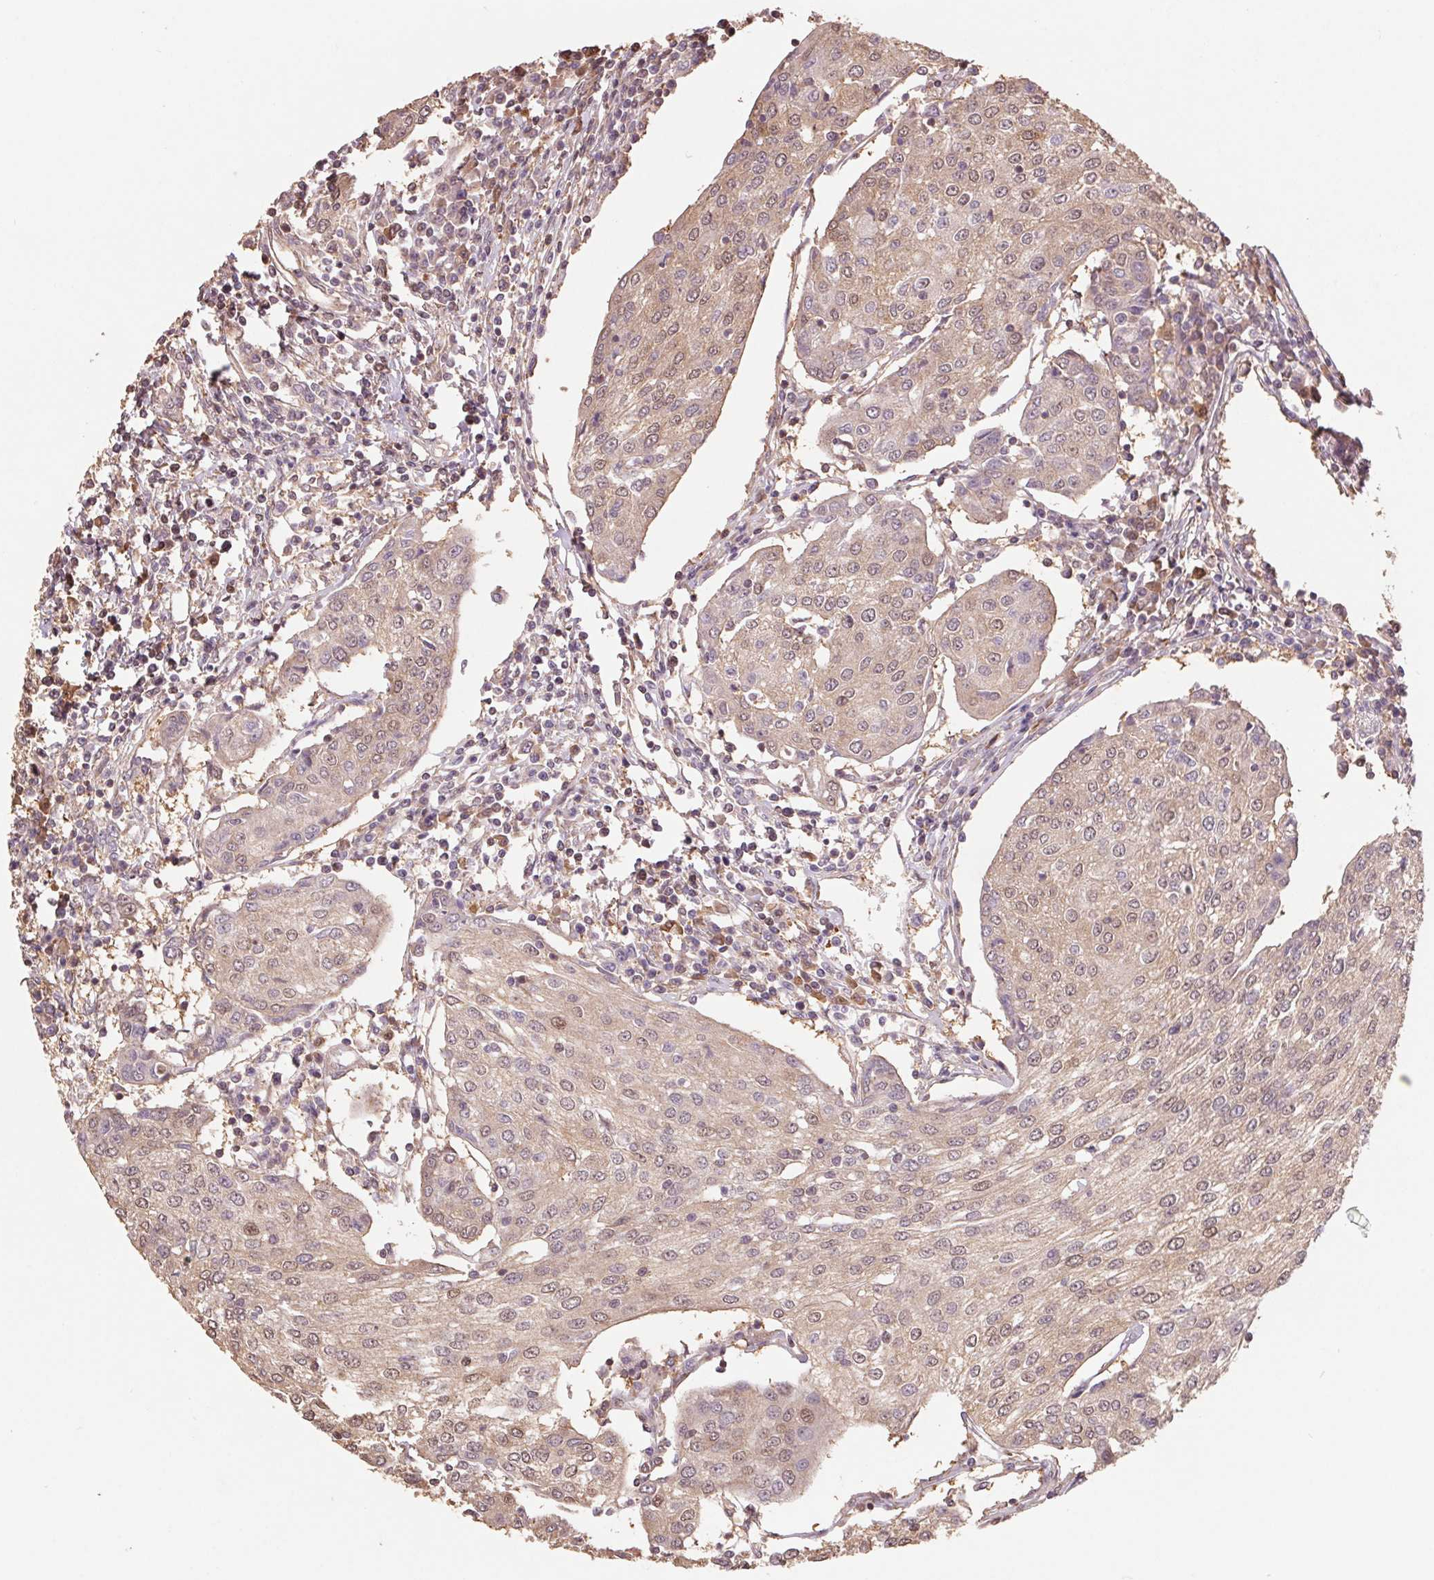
{"staining": {"intensity": "weak", "quantity": "25%-75%", "location": "cytoplasmic/membranous,nuclear"}, "tissue": "urothelial cancer", "cell_type": "Tumor cells", "image_type": "cancer", "snomed": [{"axis": "morphology", "description": "Urothelial carcinoma, High grade"}, {"axis": "topography", "description": "Urinary bladder"}], "caption": "Protein expression analysis of high-grade urothelial carcinoma shows weak cytoplasmic/membranous and nuclear staining in about 25%-75% of tumor cells. (IHC, brightfield microscopy, high magnification).", "gene": "CUTA", "patient": {"sex": "female", "age": 85}}